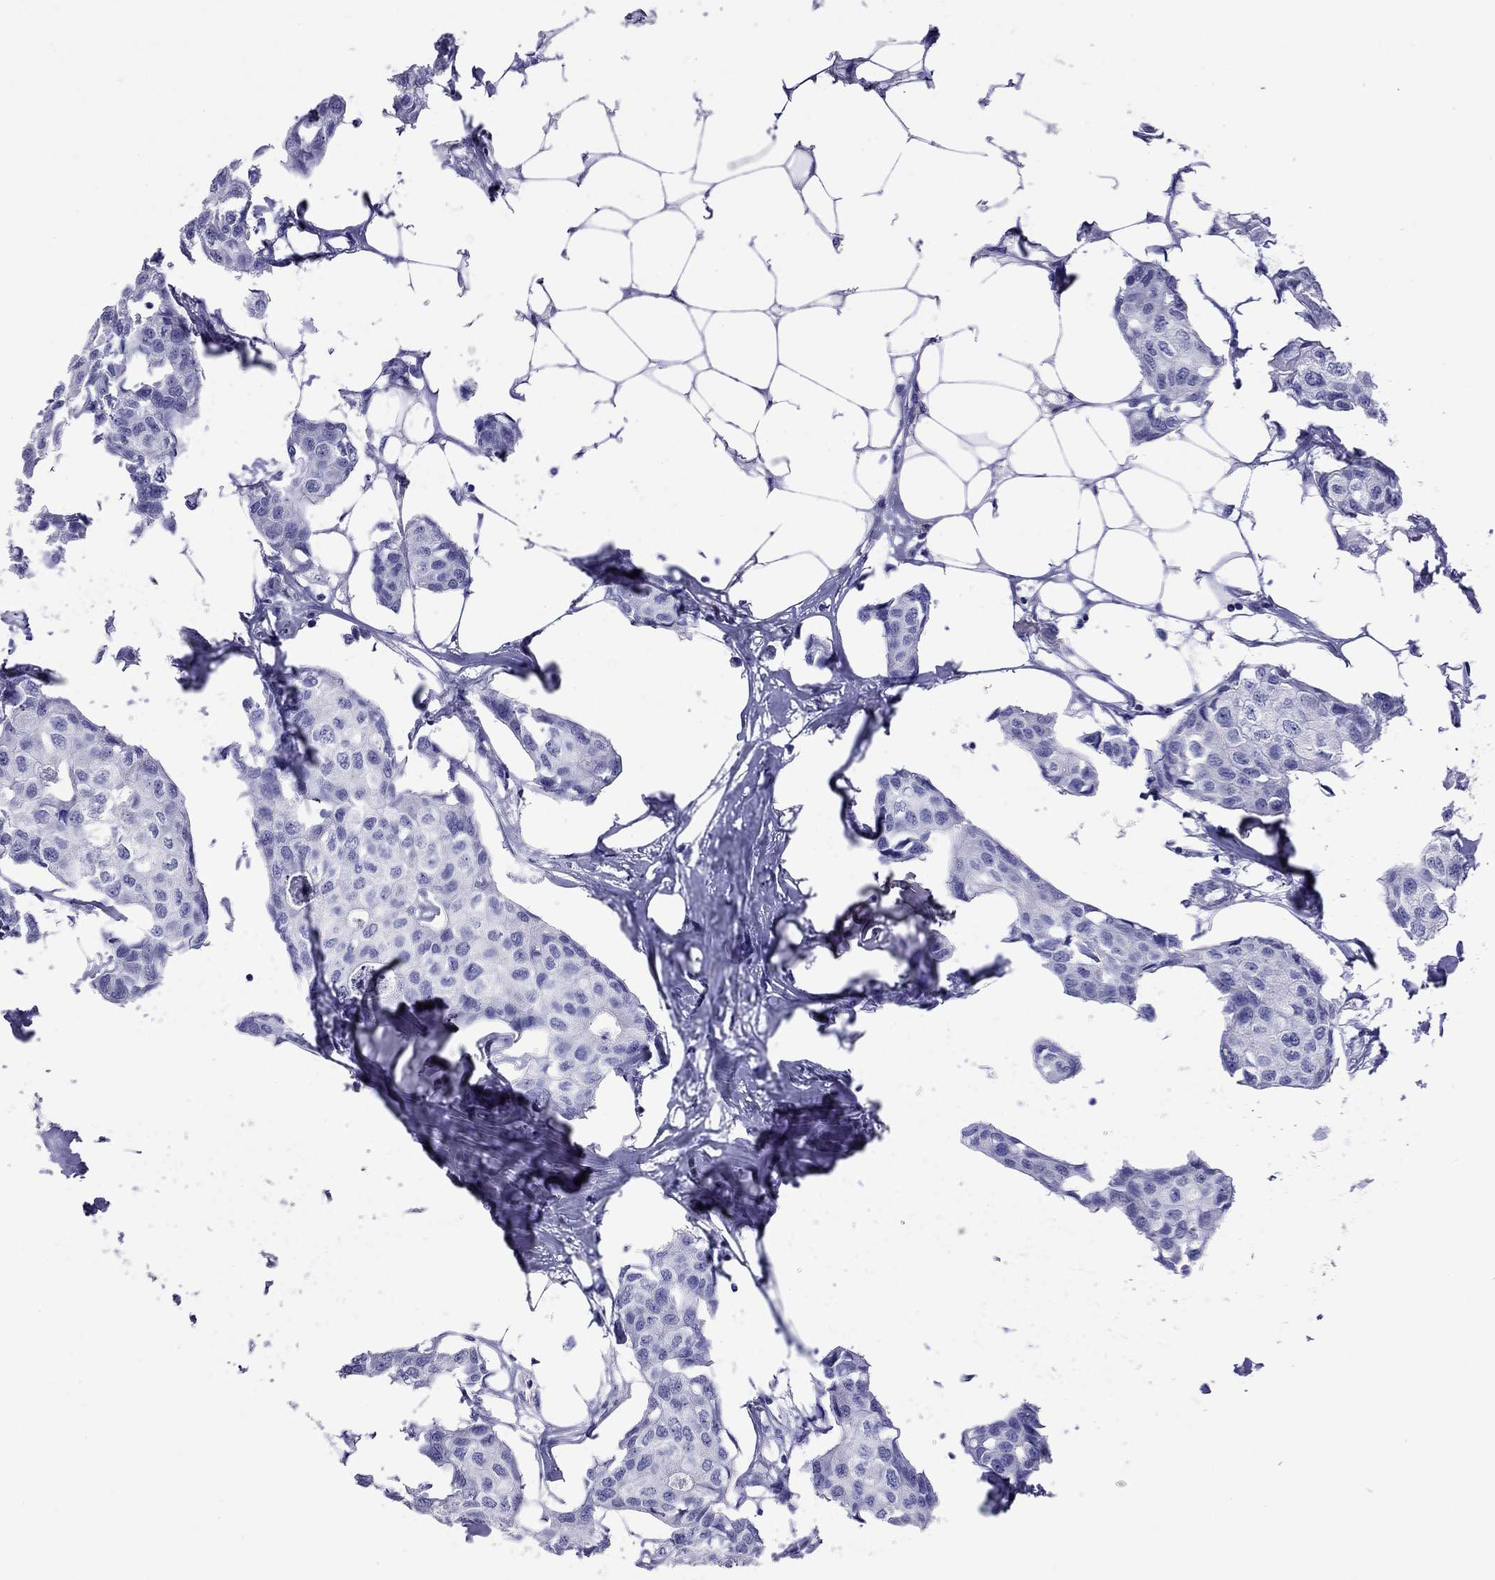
{"staining": {"intensity": "negative", "quantity": "none", "location": "none"}, "tissue": "breast cancer", "cell_type": "Tumor cells", "image_type": "cancer", "snomed": [{"axis": "morphology", "description": "Duct carcinoma"}, {"axis": "topography", "description": "Breast"}], "caption": "Immunohistochemistry histopathology image of human infiltrating ductal carcinoma (breast) stained for a protein (brown), which reveals no positivity in tumor cells.", "gene": "KIAA2012", "patient": {"sex": "female", "age": 80}}